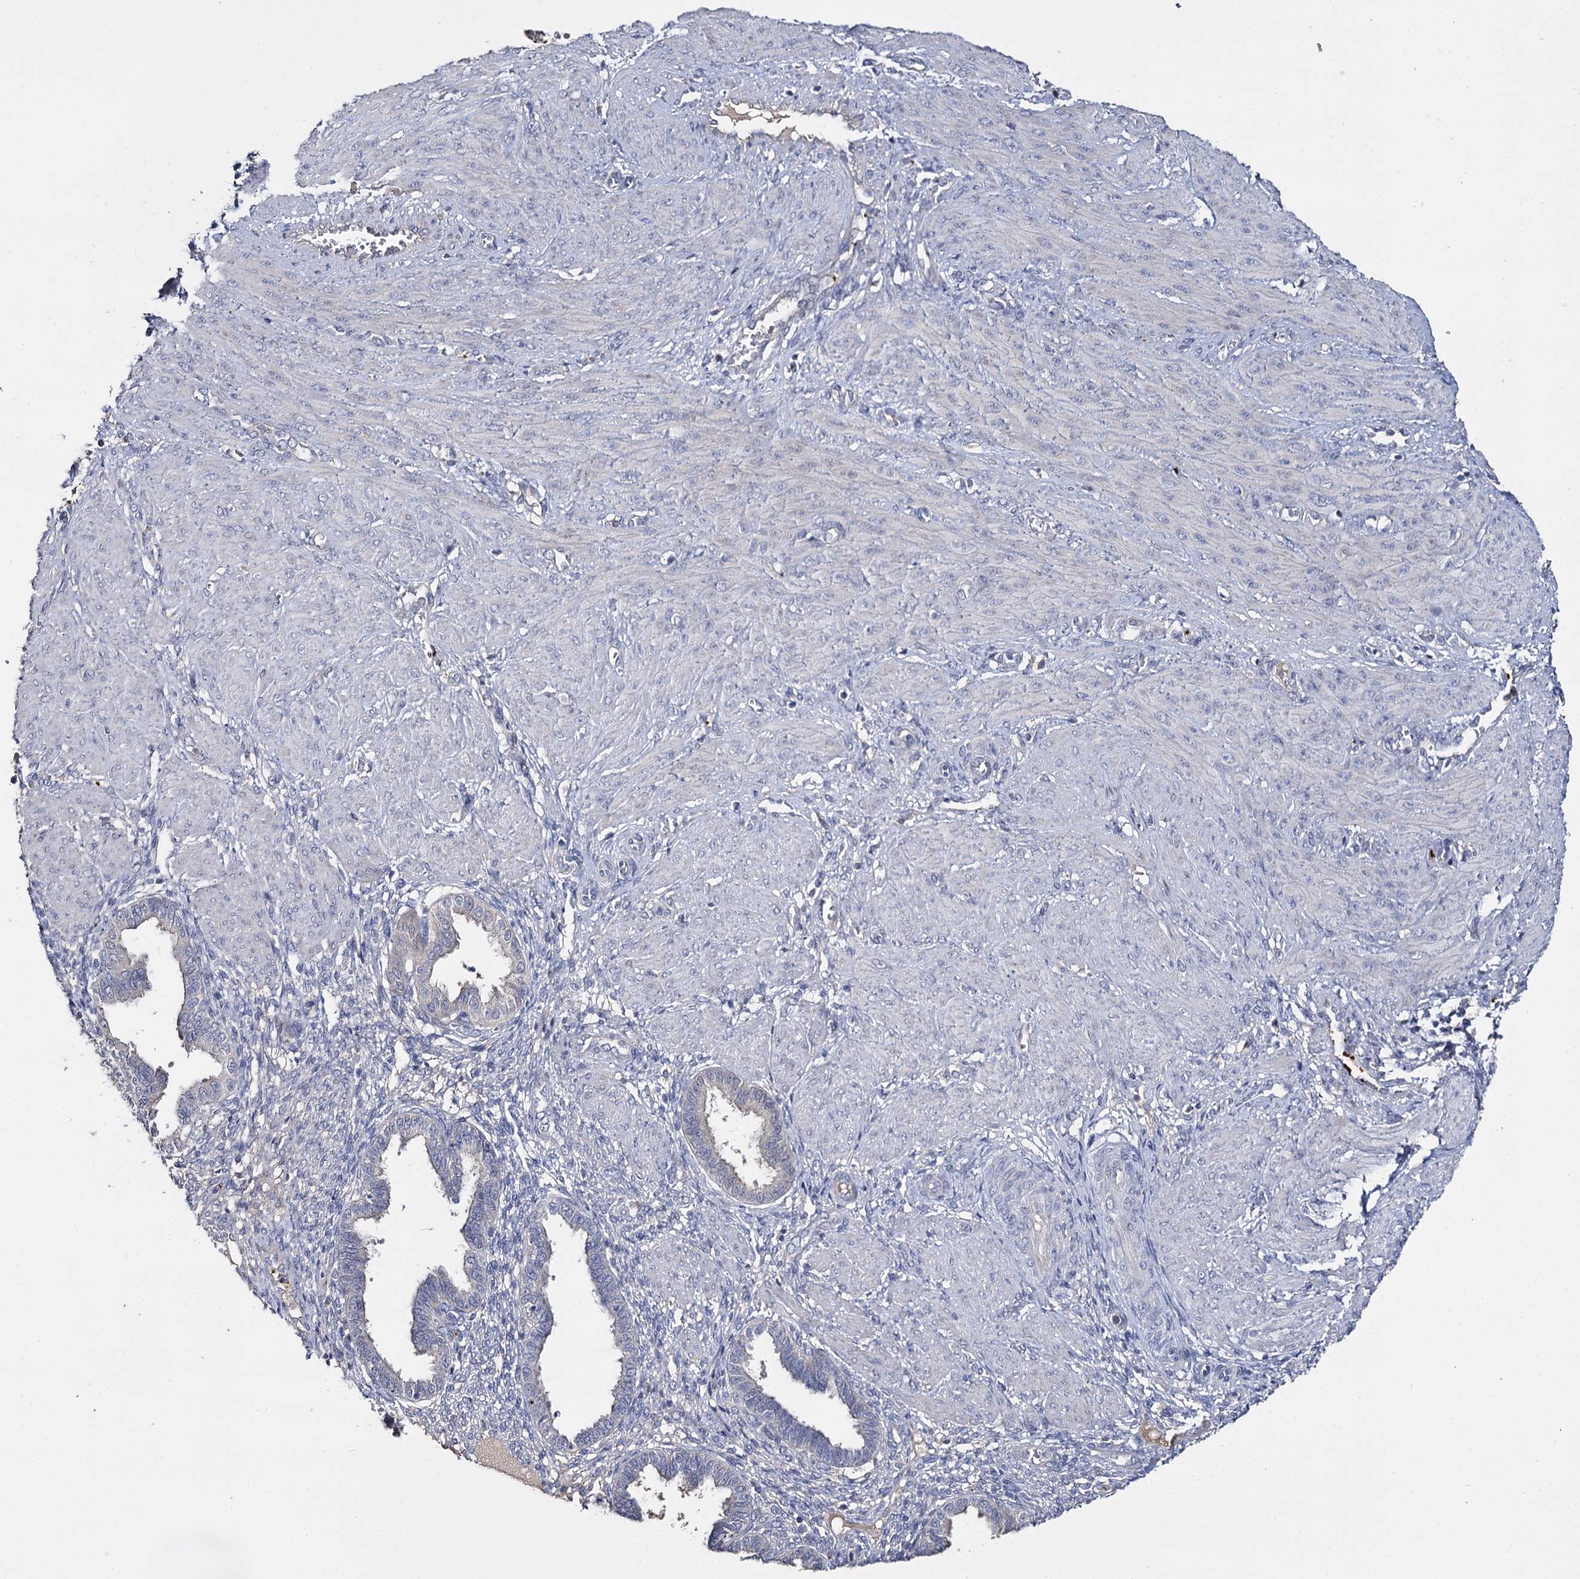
{"staining": {"intensity": "negative", "quantity": "none", "location": "none"}, "tissue": "endometrium", "cell_type": "Cells in endometrial stroma", "image_type": "normal", "snomed": [{"axis": "morphology", "description": "Normal tissue, NOS"}, {"axis": "topography", "description": "Endometrium"}], "caption": "Immunohistochemical staining of unremarkable human endometrium exhibits no significant positivity in cells in endometrial stroma.", "gene": "DNAH6", "patient": {"sex": "female", "age": 33}}